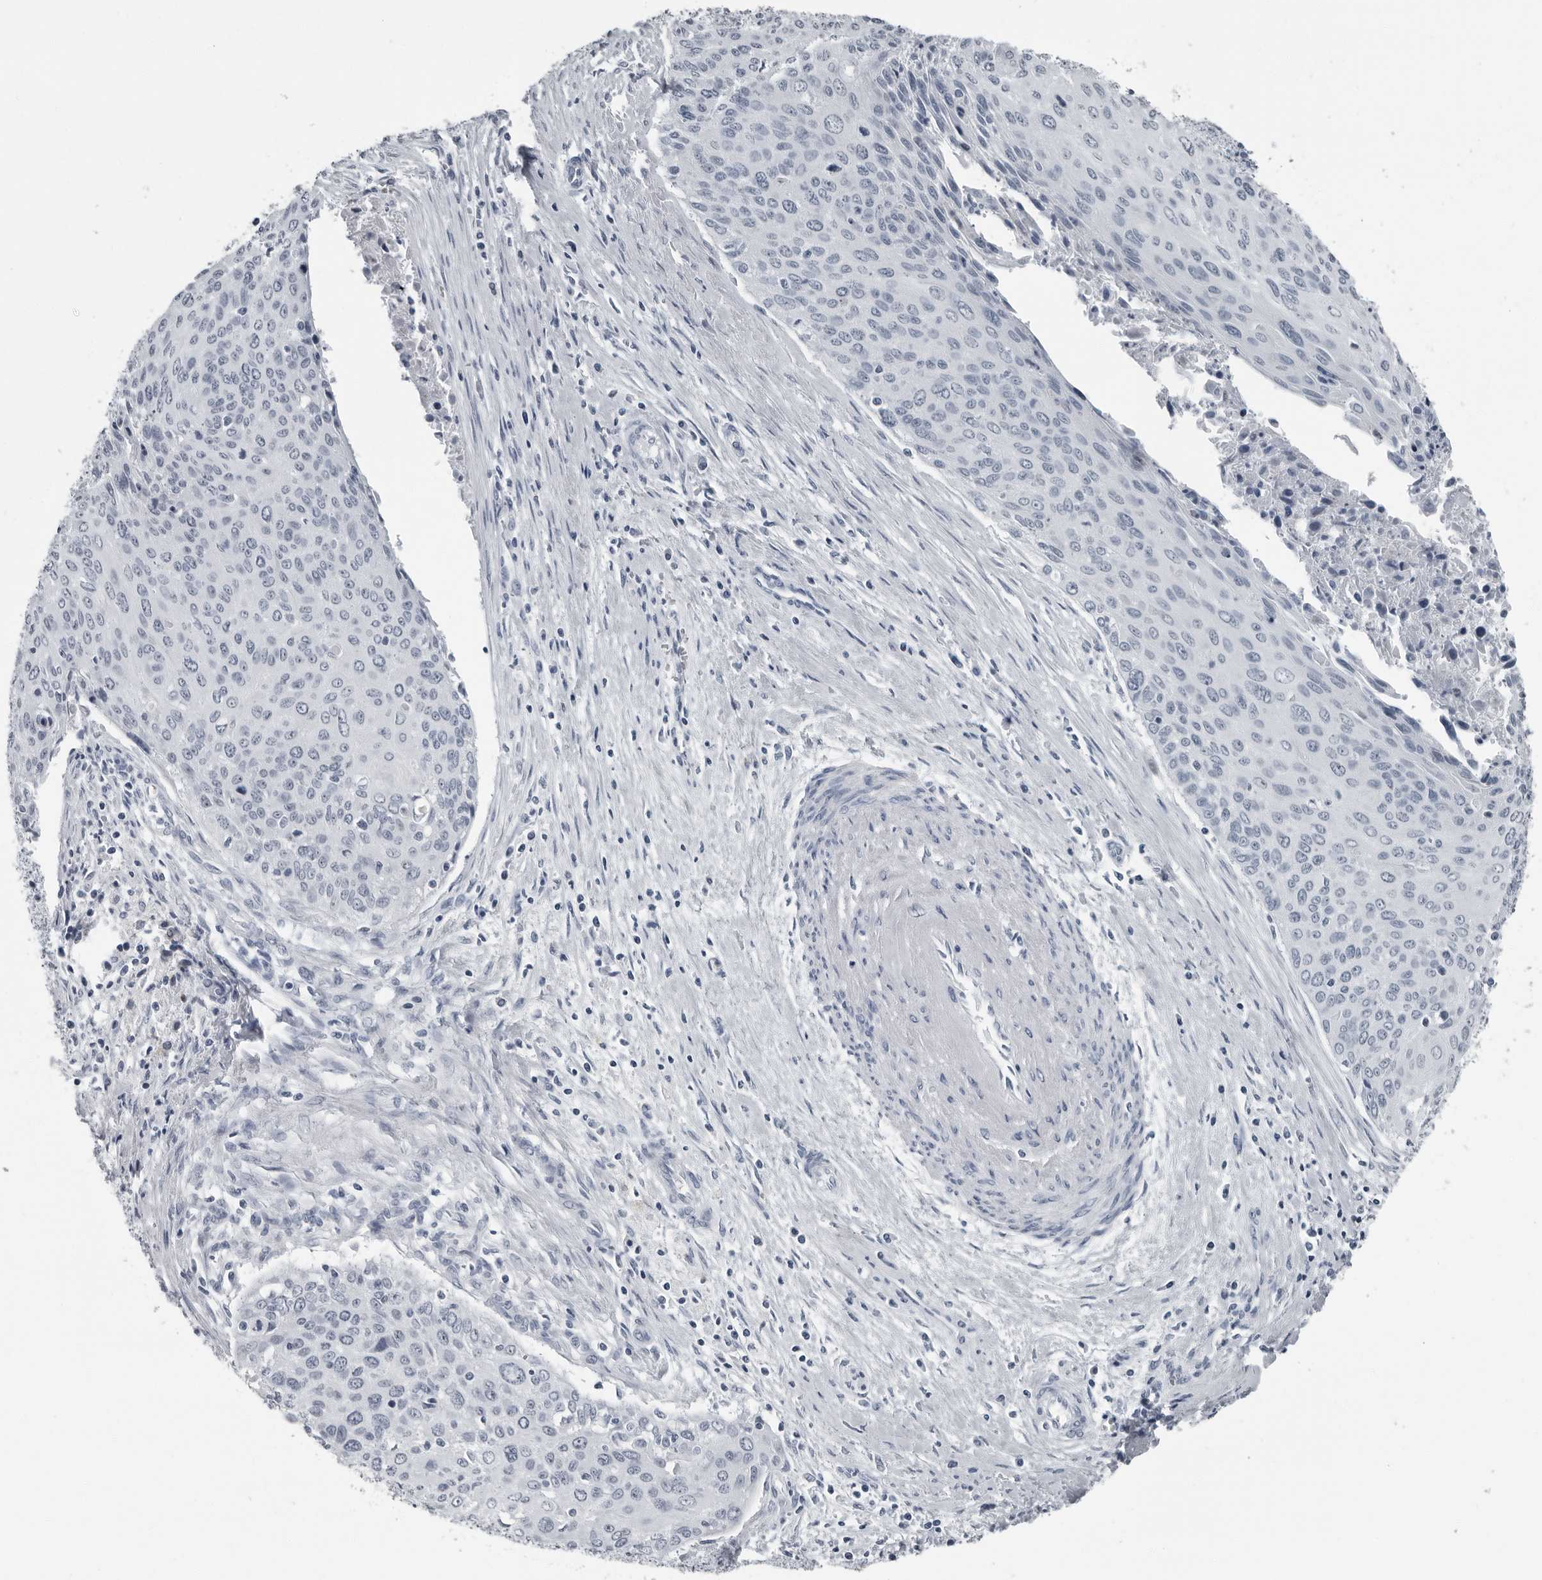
{"staining": {"intensity": "negative", "quantity": "none", "location": "none"}, "tissue": "cervical cancer", "cell_type": "Tumor cells", "image_type": "cancer", "snomed": [{"axis": "morphology", "description": "Squamous cell carcinoma, NOS"}, {"axis": "topography", "description": "Cervix"}], "caption": "High magnification brightfield microscopy of cervical squamous cell carcinoma stained with DAB (brown) and counterstained with hematoxylin (blue): tumor cells show no significant staining. The staining is performed using DAB (3,3'-diaminobenzidine) brown chromogen with nuclei counter-stained in using hematoxylin.", "gene": "PDCD11", "patient": {"sex": "female", "age": 55}}